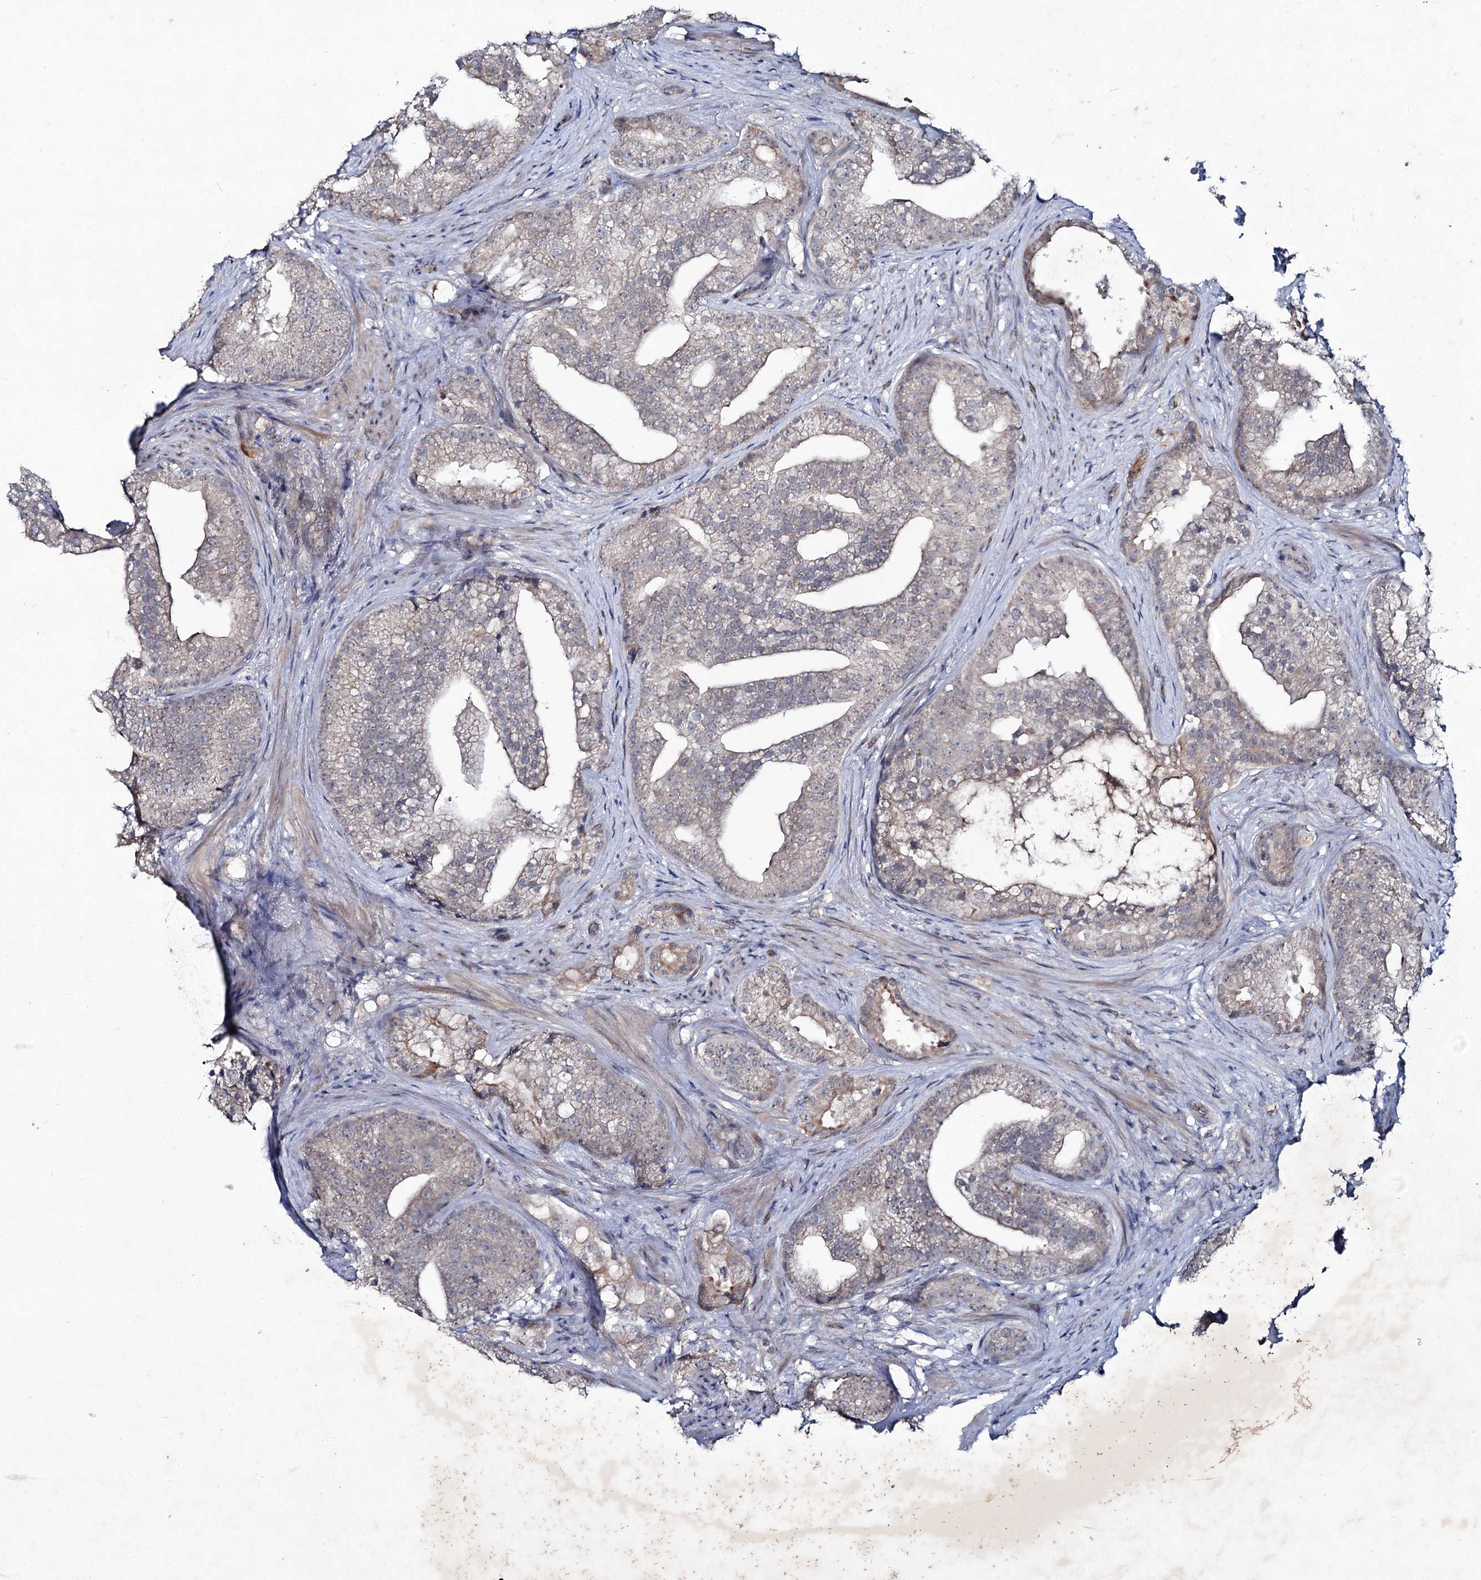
{"staining": {"intensity": "weak", "quantity": "<25%", "location": "cytoplasmic/membranous"}, "tissue": "prostate cancer", "cell_type": "Tumor cells", "image_type": "cancer", "snomed": [{"axis": "morphology", "description": "Adenocarcinoma, Low grade"}, {"axis": "topography", "description": "Prostate"}], "caption": "There is no significant positivity in tumor cells of prostate low-grade adenocarcinoma. (DAB immunohistochemistry (IHC) with hematoxylin counter stain).", "gene": "RNF6", "patient": {"sex": "male", "age": 71}}